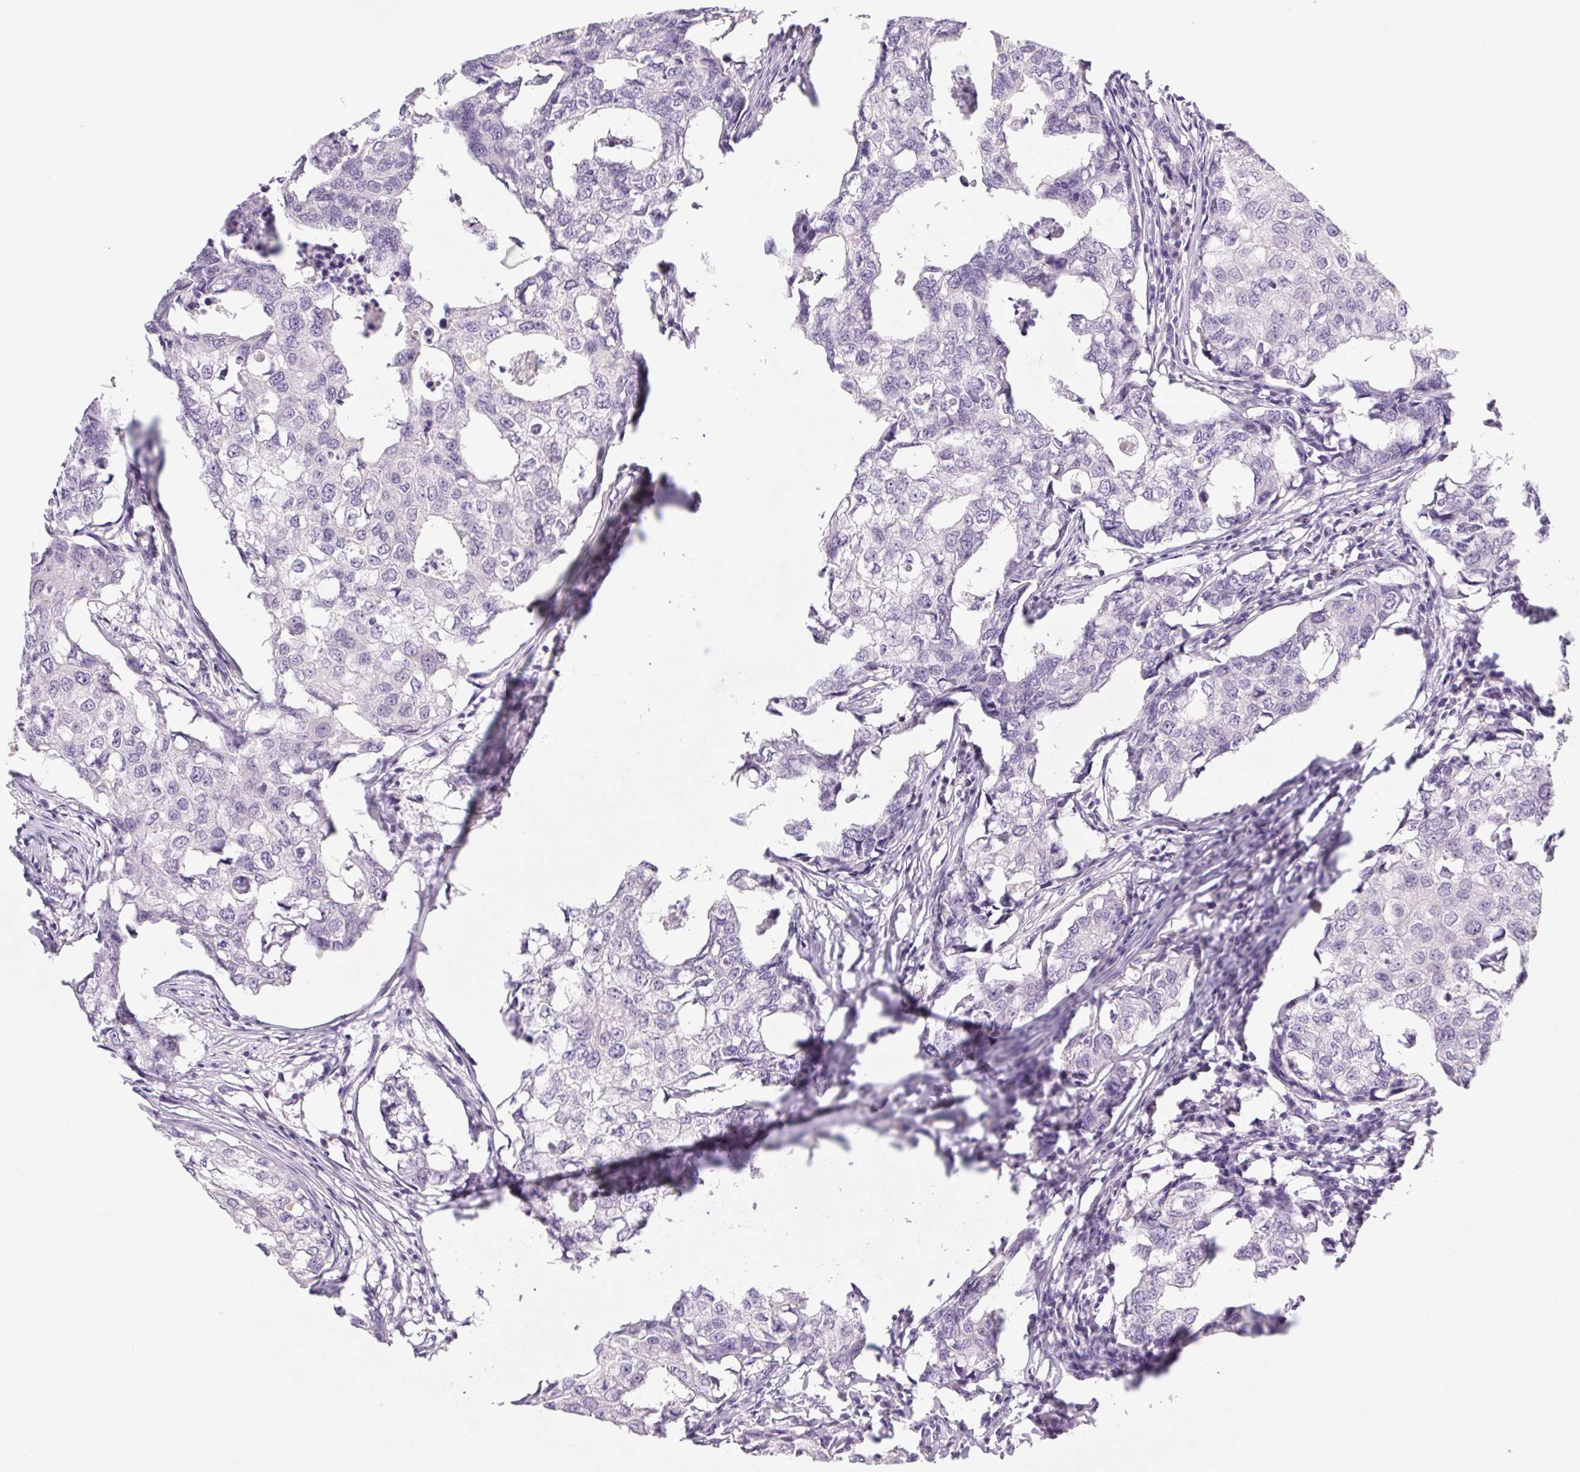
{"staining": {"intensity": "negative", "quantity": "none", "location": "none"}, "tissue": "breast cancer", "cell_type": "Tumor cells", "image_type": "cancer", "snomed": [{"axis": "morphology", "description": "Duct carcinoma"}, {"axis": "topography", "description": "Breast"}], "caption": "This histopathology image is of invasive ductal carcinoma (breast) stained with IHC to label a protein in brown with the nuclei are counter-stained blue. There is no positivity in tumor cells.", "gene": "PNMA8B", "patient": {"sex": "female", "age": 27}}